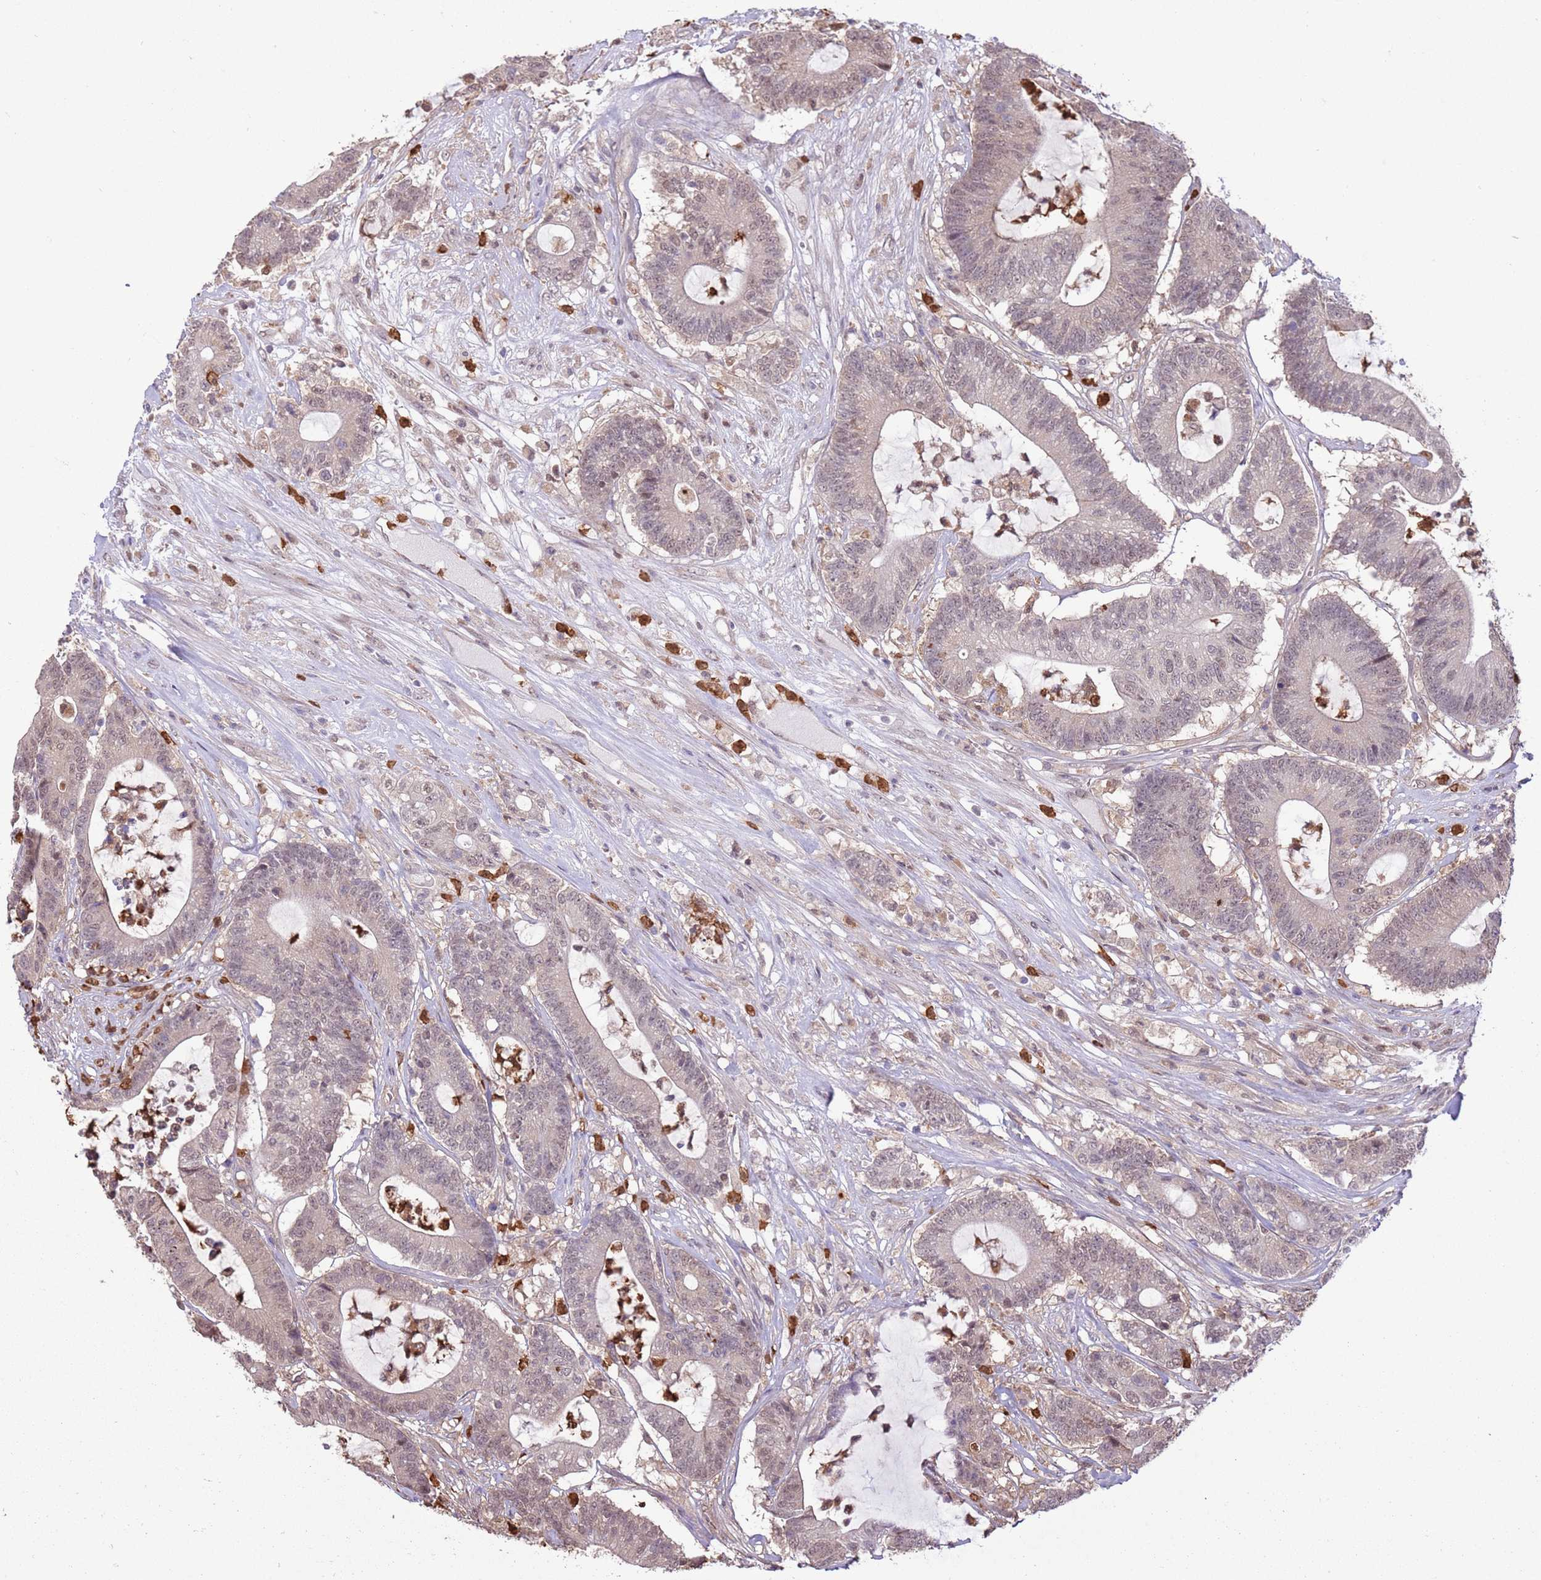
{"staining": {"intensity": "weak", "quantity": "<25%", "location": "nuclear"}, "tissue": "colorectal cancer", "cell_type": "Tumor cells", "image_type": "cancer", "snomed": [{"axis": "morphology", "description": "Adenocarcinoma, NOS"}, {"axis": "topography", "description": "Colon"}], "caption": "An image of human adenocarcinoma (colorectal) is negative for staining in tumor cells.", "gene": "AMIGO1", "patient": {"sex": "female", "age": 84}}